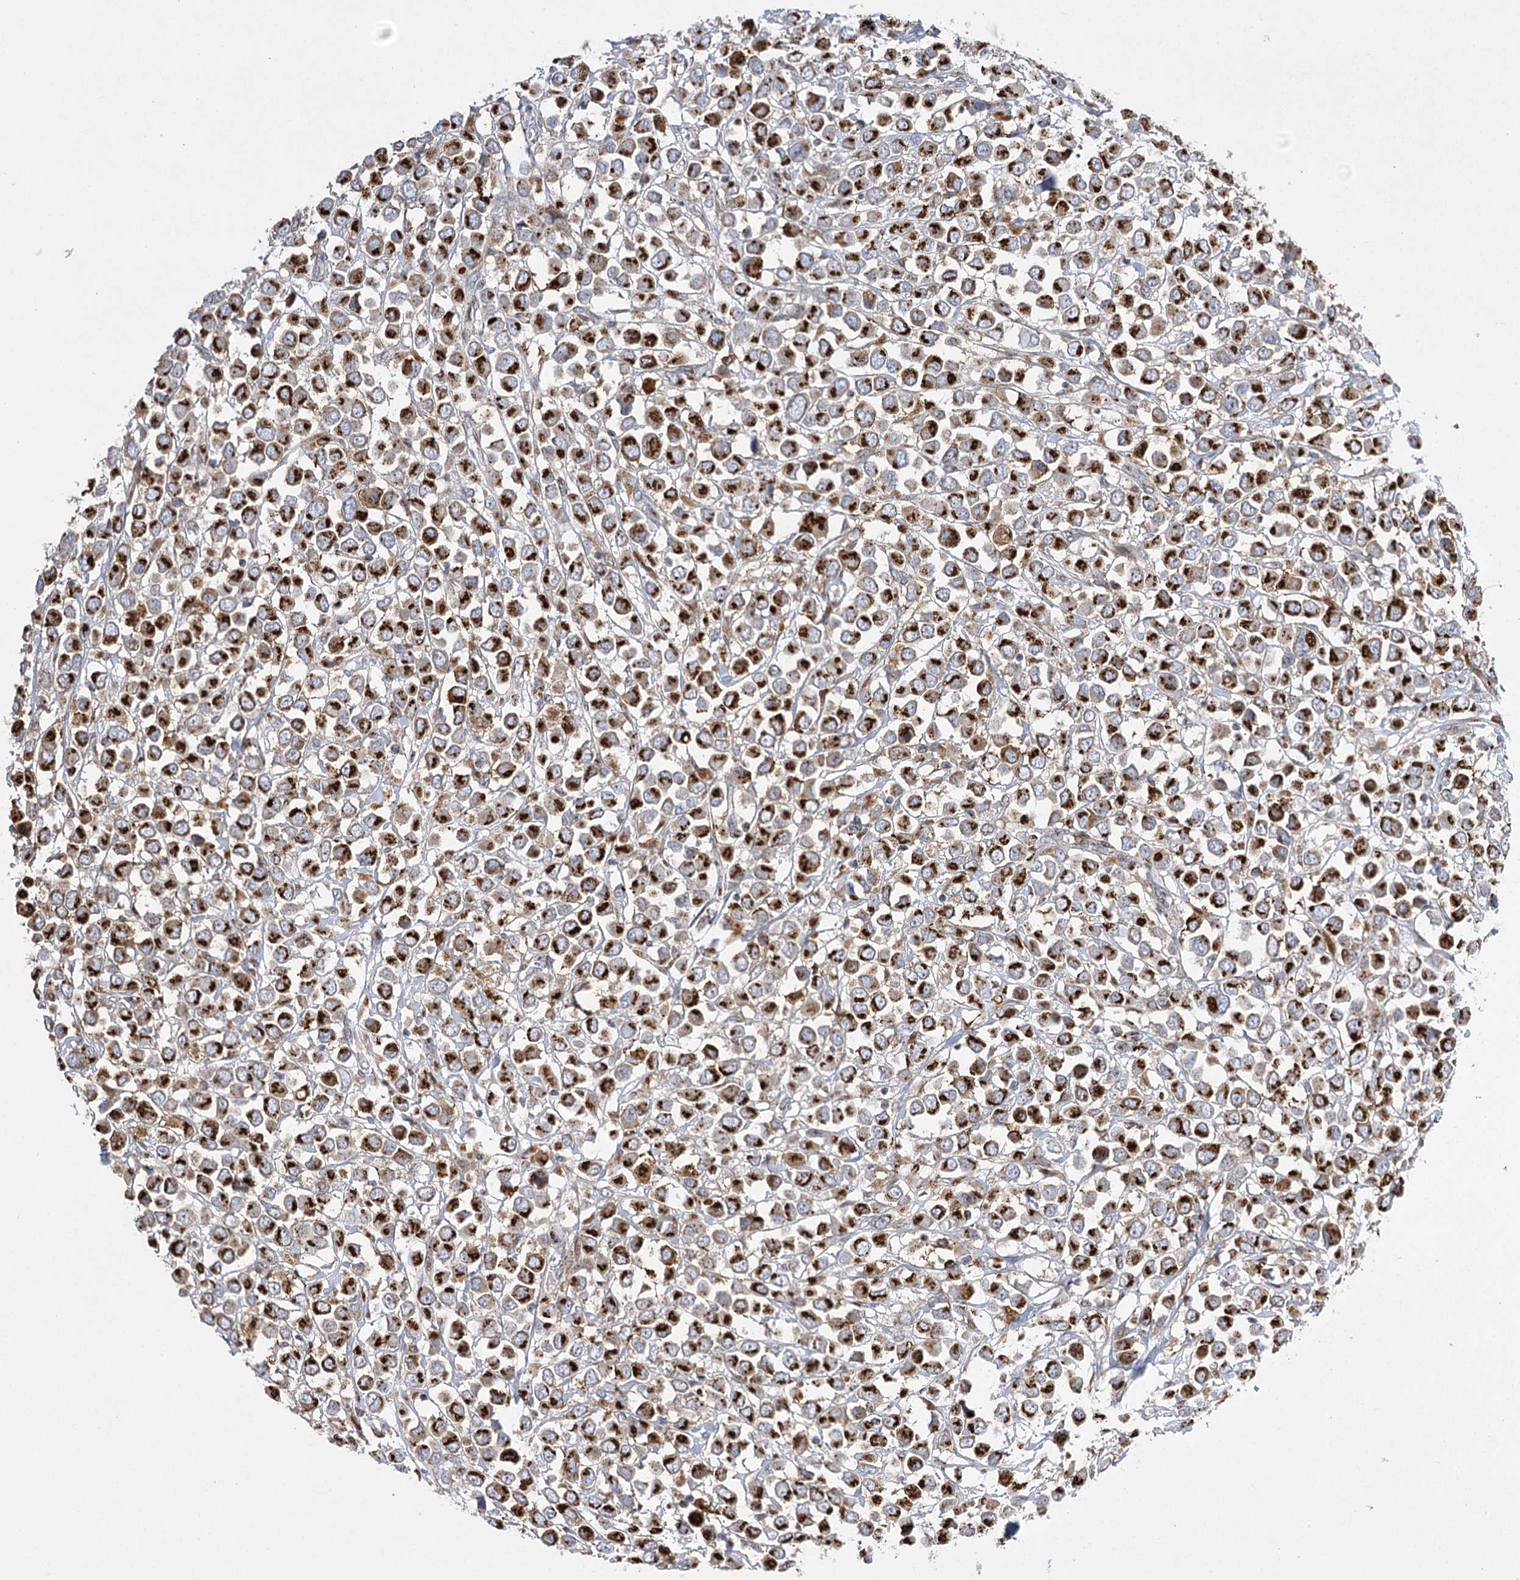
{"staining": {"intensity": "strong", "quantity": ">75%", "location": "cytoplasmic/membranous"}, "tissue": "breast cancer", "cell_type": "Tumor cells", "image_type": "cancer", "snomed": [{"axis": "morphology", "description": "Duct carcinoma"}, {"axis": "topography", "description": "Breast"}], "caption": "Approximately >75% of tumor cells in breast cancer (intraductal carcinoma) exhibit strong cytoplasmic/membranous protein staining as visualized by brown immunohistochemical staining.", "gene": "NME7", "patient": {"sex": "female", "age": 61}}